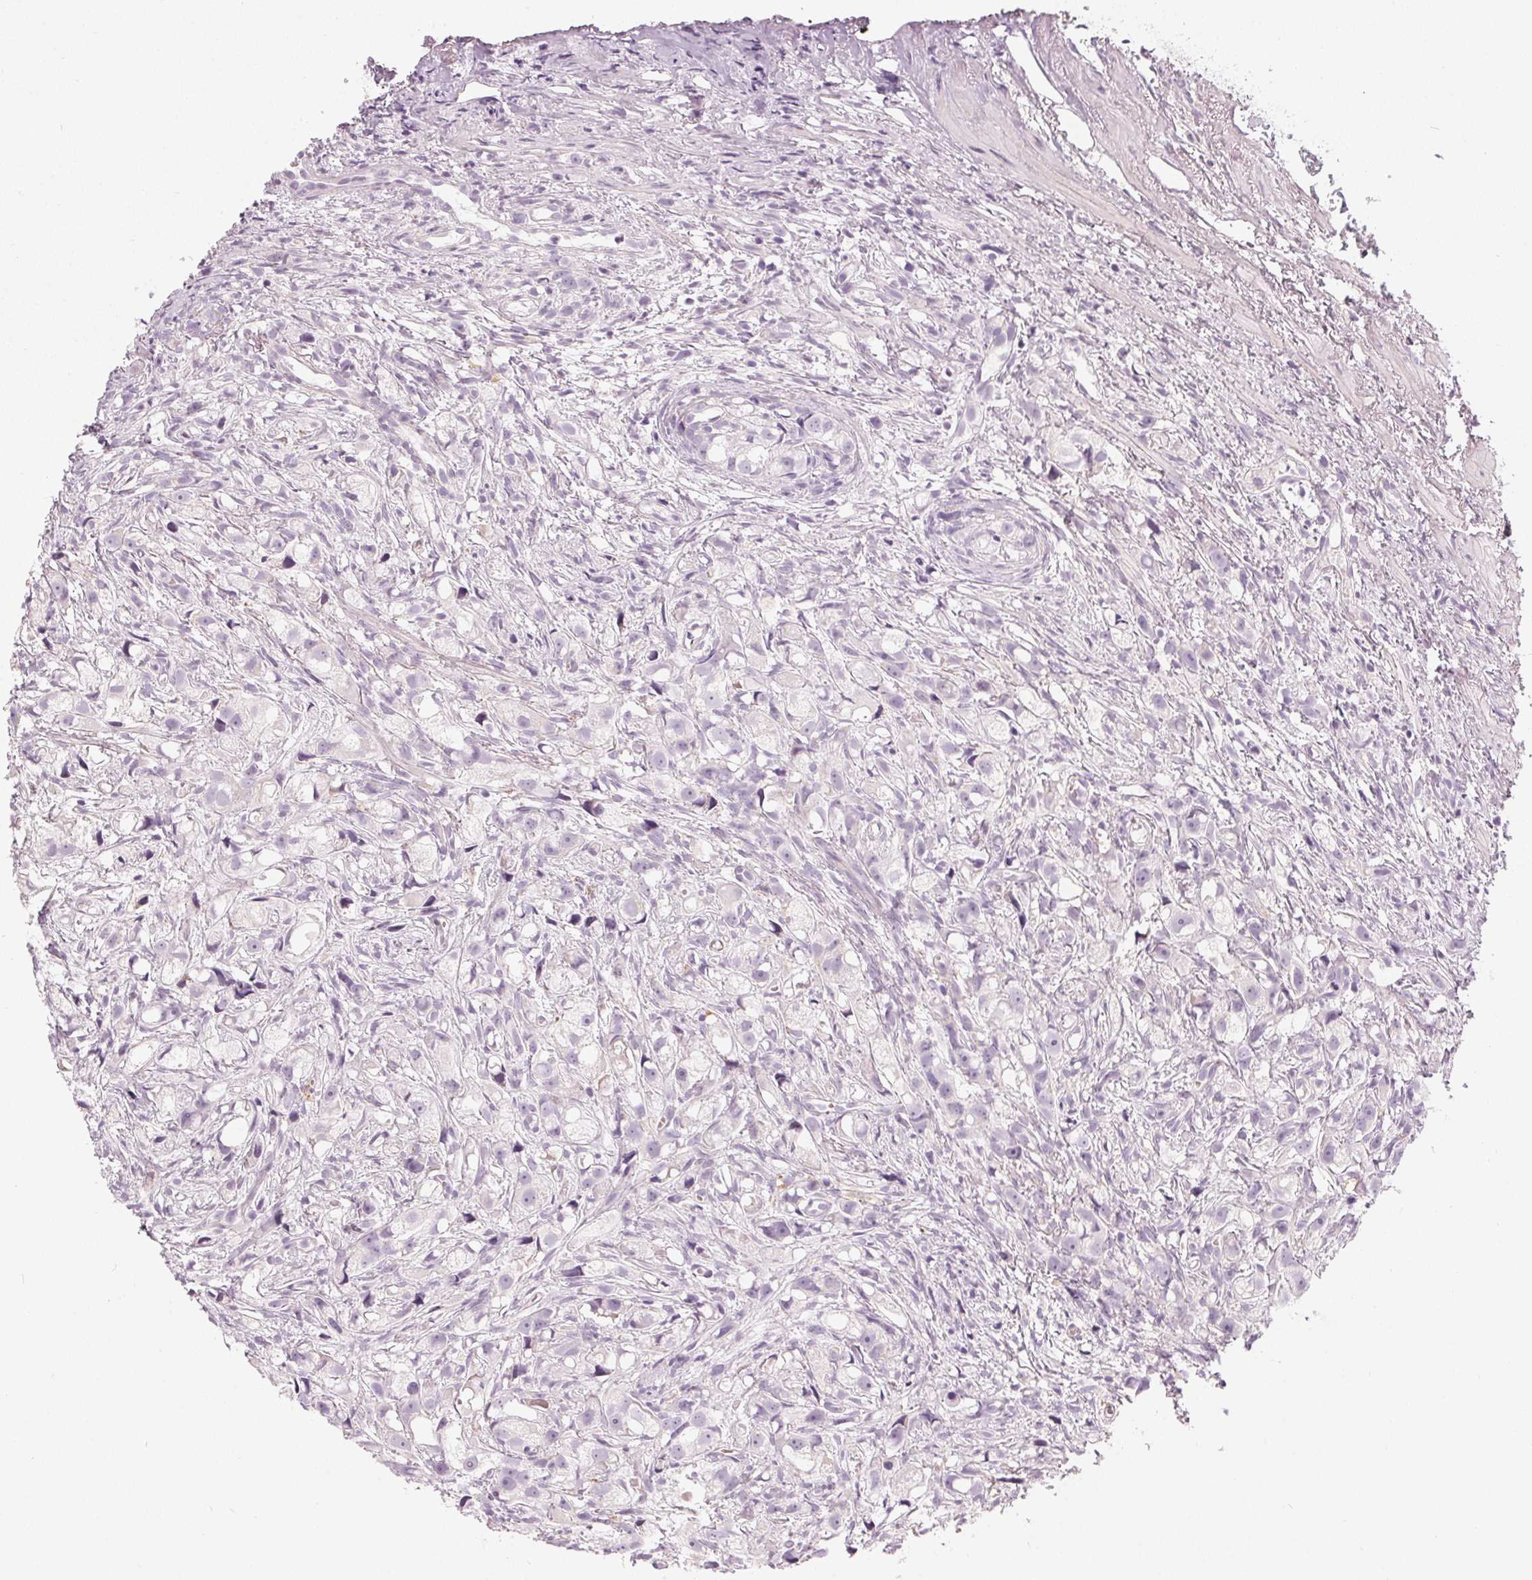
{"staining": {"intensity": "negative", "quantity": "none", "location": "none"}, "tissue": "prostate cancer", "cell_type": "Tumor cells", "image_type": "cancer", "snomed": [{"axis": "morphology", "description": "Adenocarcinoma, High grade"}, {"axis": "topography", "description": "Prostate"}], "caption": "This is an IHC photomicrograph of prostate cancer (high-grade adenocarcinoma). There is no expression in tumor cells.", "gene": "HOPX", "patient": {"sex": "male", "age": 75}}